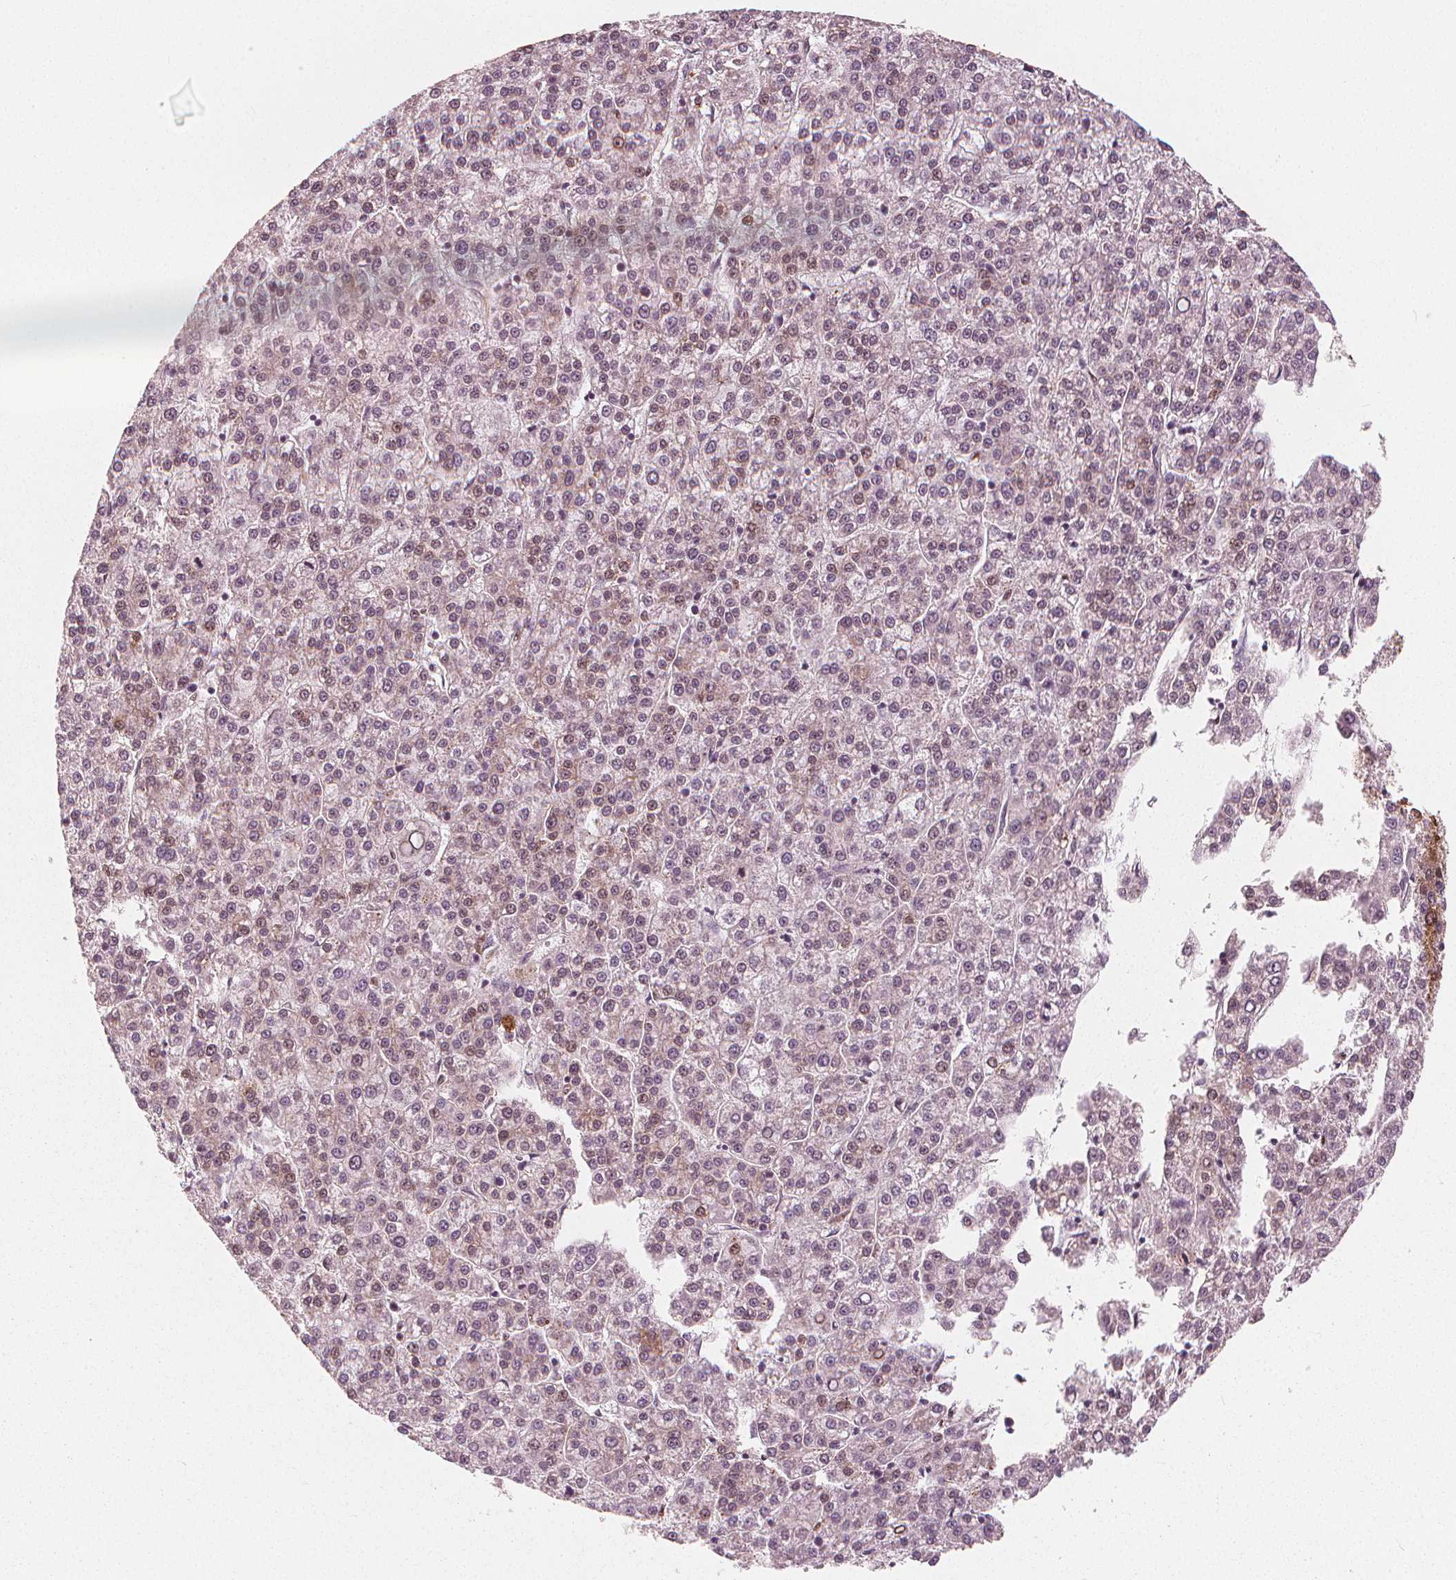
{"staining": {"intensity": "moderate", "quantity": "<25%", "location": "nuclear"}, "tissue": "liver cancer", "cell_type": "Tumor cells", "image_type": "cancer", "snomed": [{"axis": "morphology", "description": "Carcinoma, Hepatocellular, NOS"}, {"axis": "topography", "description": "Liver"}], "caption": "A brown stain shows moderate nuclear expression of a protein in human hepatocellular carcinoma (liver) tumor cells.", "gene": "SQSTM1", "patient": {"sex": "female", "age": 58}}